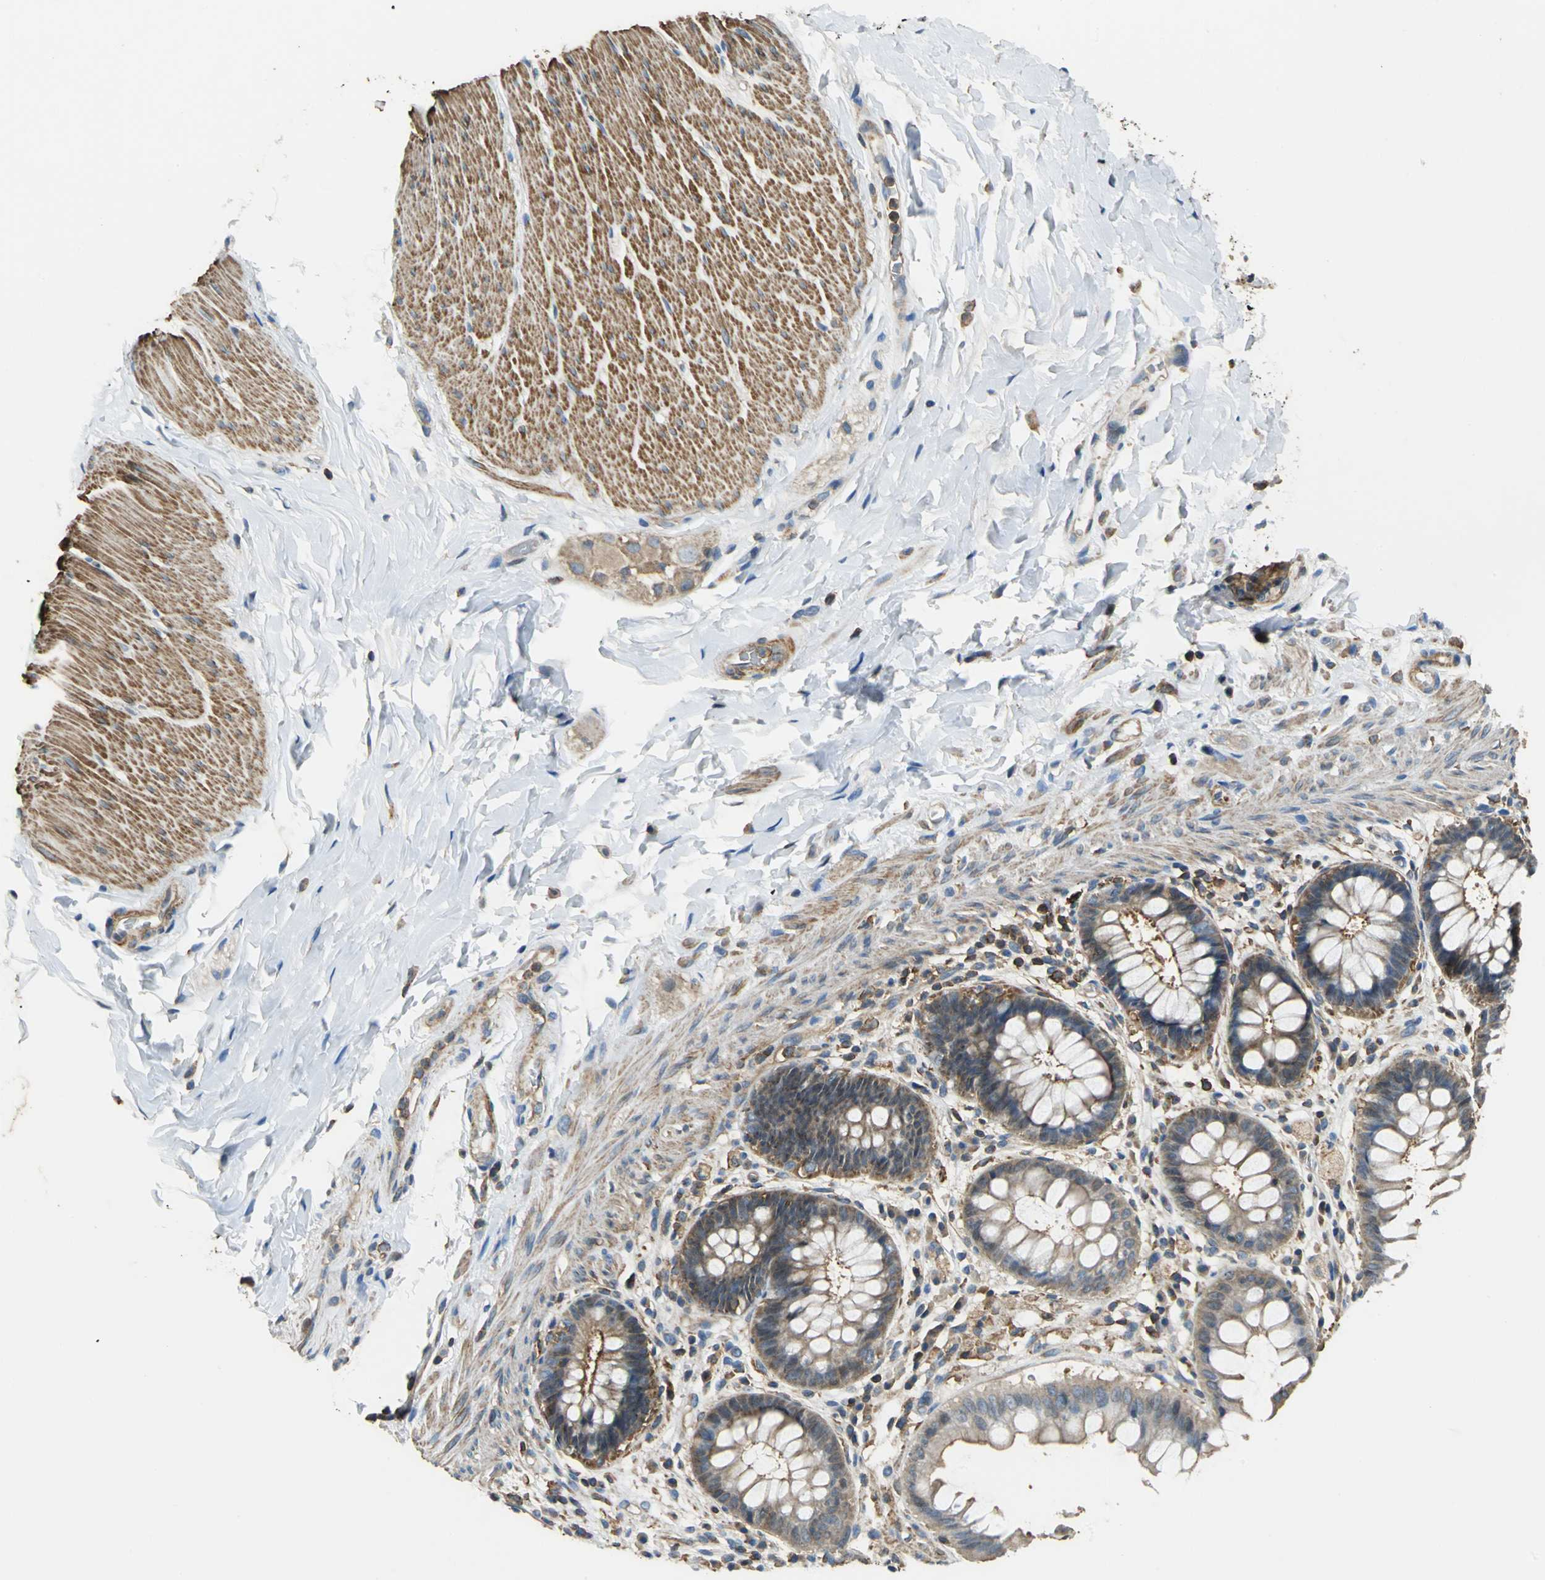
{"staining": {"intensity": "strong", "quantity": ">75%", "location": "cytoplasmic/membranous"}, "tissue": "rectum", "cell_type": "Glandular cells", "image_type": "normal", "snomed": [{"axis": "morphology", "description": "Normal tissue, NOS"}, {"axis": "topography", "description": "Rectum"}], "caption": "A high-resolution micrograph shows immunohistochemistry staining of unremarkable rectum, which exhibits strong cytoplasmic/membranous expression in about >75% of glandular cells. Nuclei are stained in blue.", "gene": "PARVA", "patient": {"sex": "female", "age": 46}}